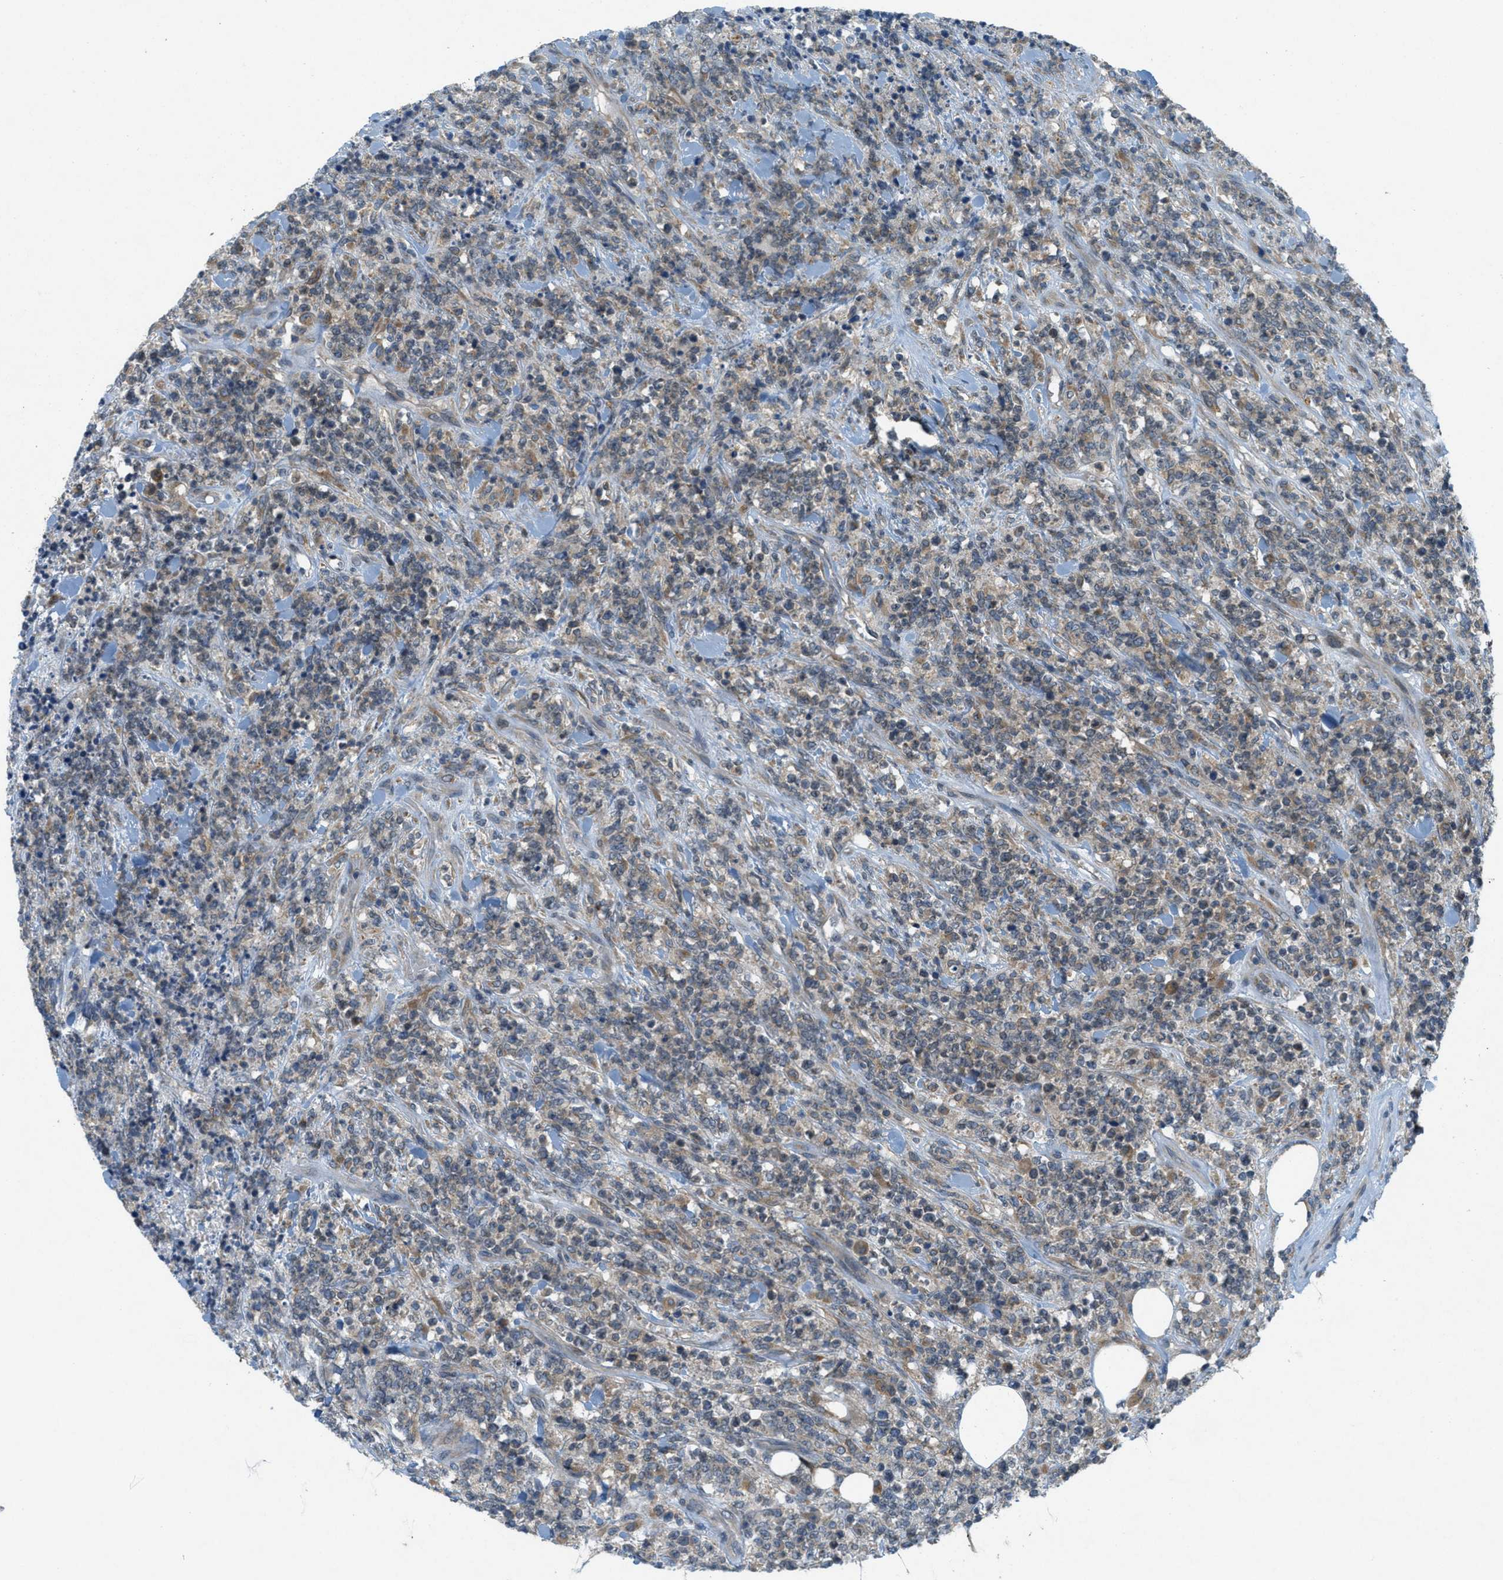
{"staining": {"intensity": "weak", "quantity": "25%-75%", "location": "cytoplasmic/membranous"}, "tissue": "lymphoma", "cell_type": "Tumor cells", "image_type": "cancer", "snomed": [{"axis": "morphology", "description": "Malignant lymphoma, non-Hodgkin's type, High grade"}, {"axis": "topography", "description": "Soft tissue"}], "caption": "Tumor cells exhibit low levels of weak cytoplasmic/membranous expression in approximately 25%-75% of cells in malignant lymphoma, non-Hodgkin's type (high-grade).", "gene": "SIGMAR1", "patient": {"sex": "male", "age": 18}}